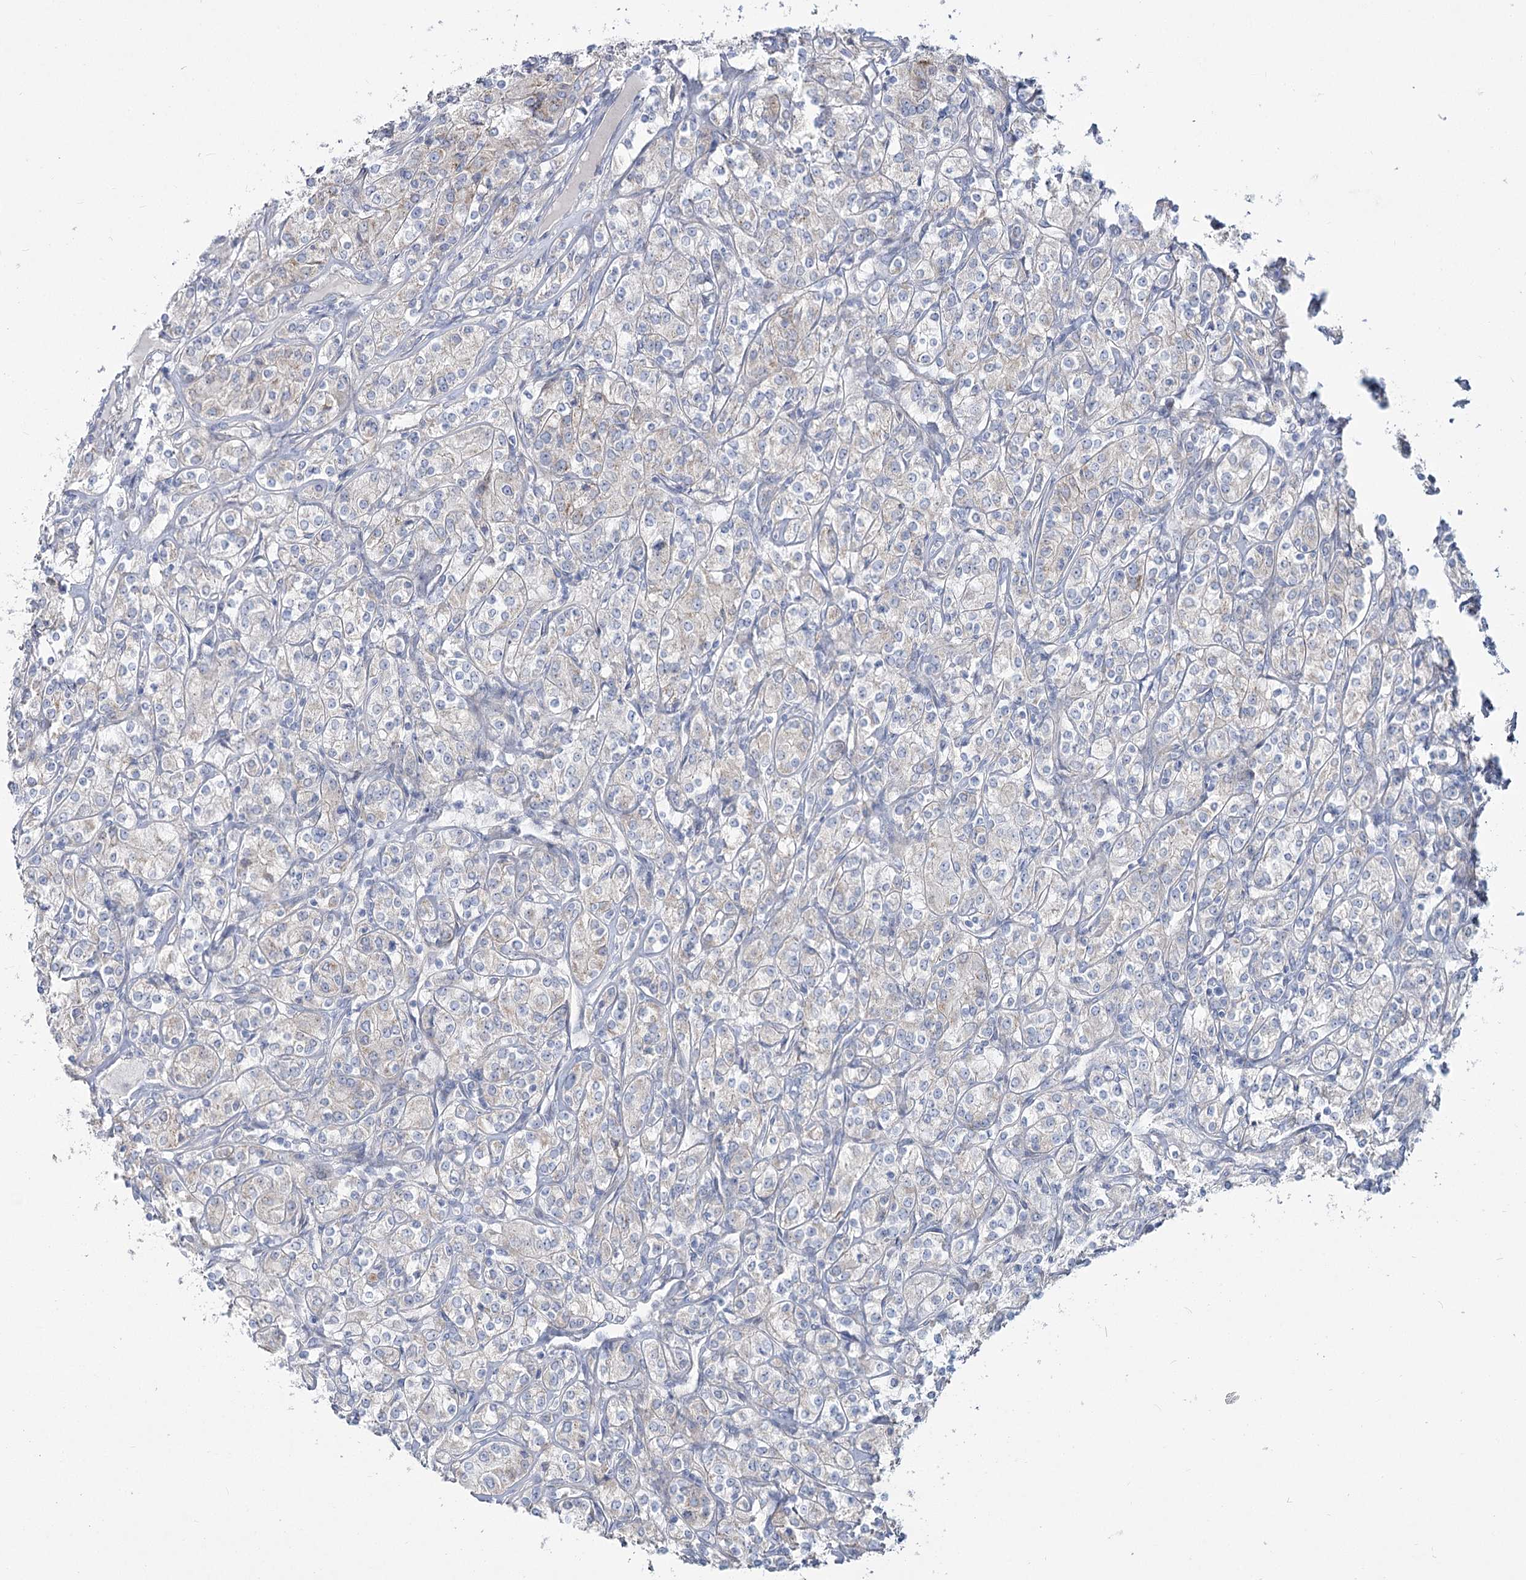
{"staining": {"intensity": "negative", "quantity": "none", "location": "none"}, "tissue": "renal cancer", "cell_type": "Tumor cells", "image_type": "cancer", "snomed": [{"axis": "morphology", "description": "Adenocarcinoma, NOS"}, {"axis": "topography", "description": "Kidney"}], "caption": "DAB immunohistochemical staining of renal cancer (adenocarcinoma) exhibits no significant positivity in tumor cells.", "gene": "SUOX", "patient": {"sex": "male", "age": 77}}